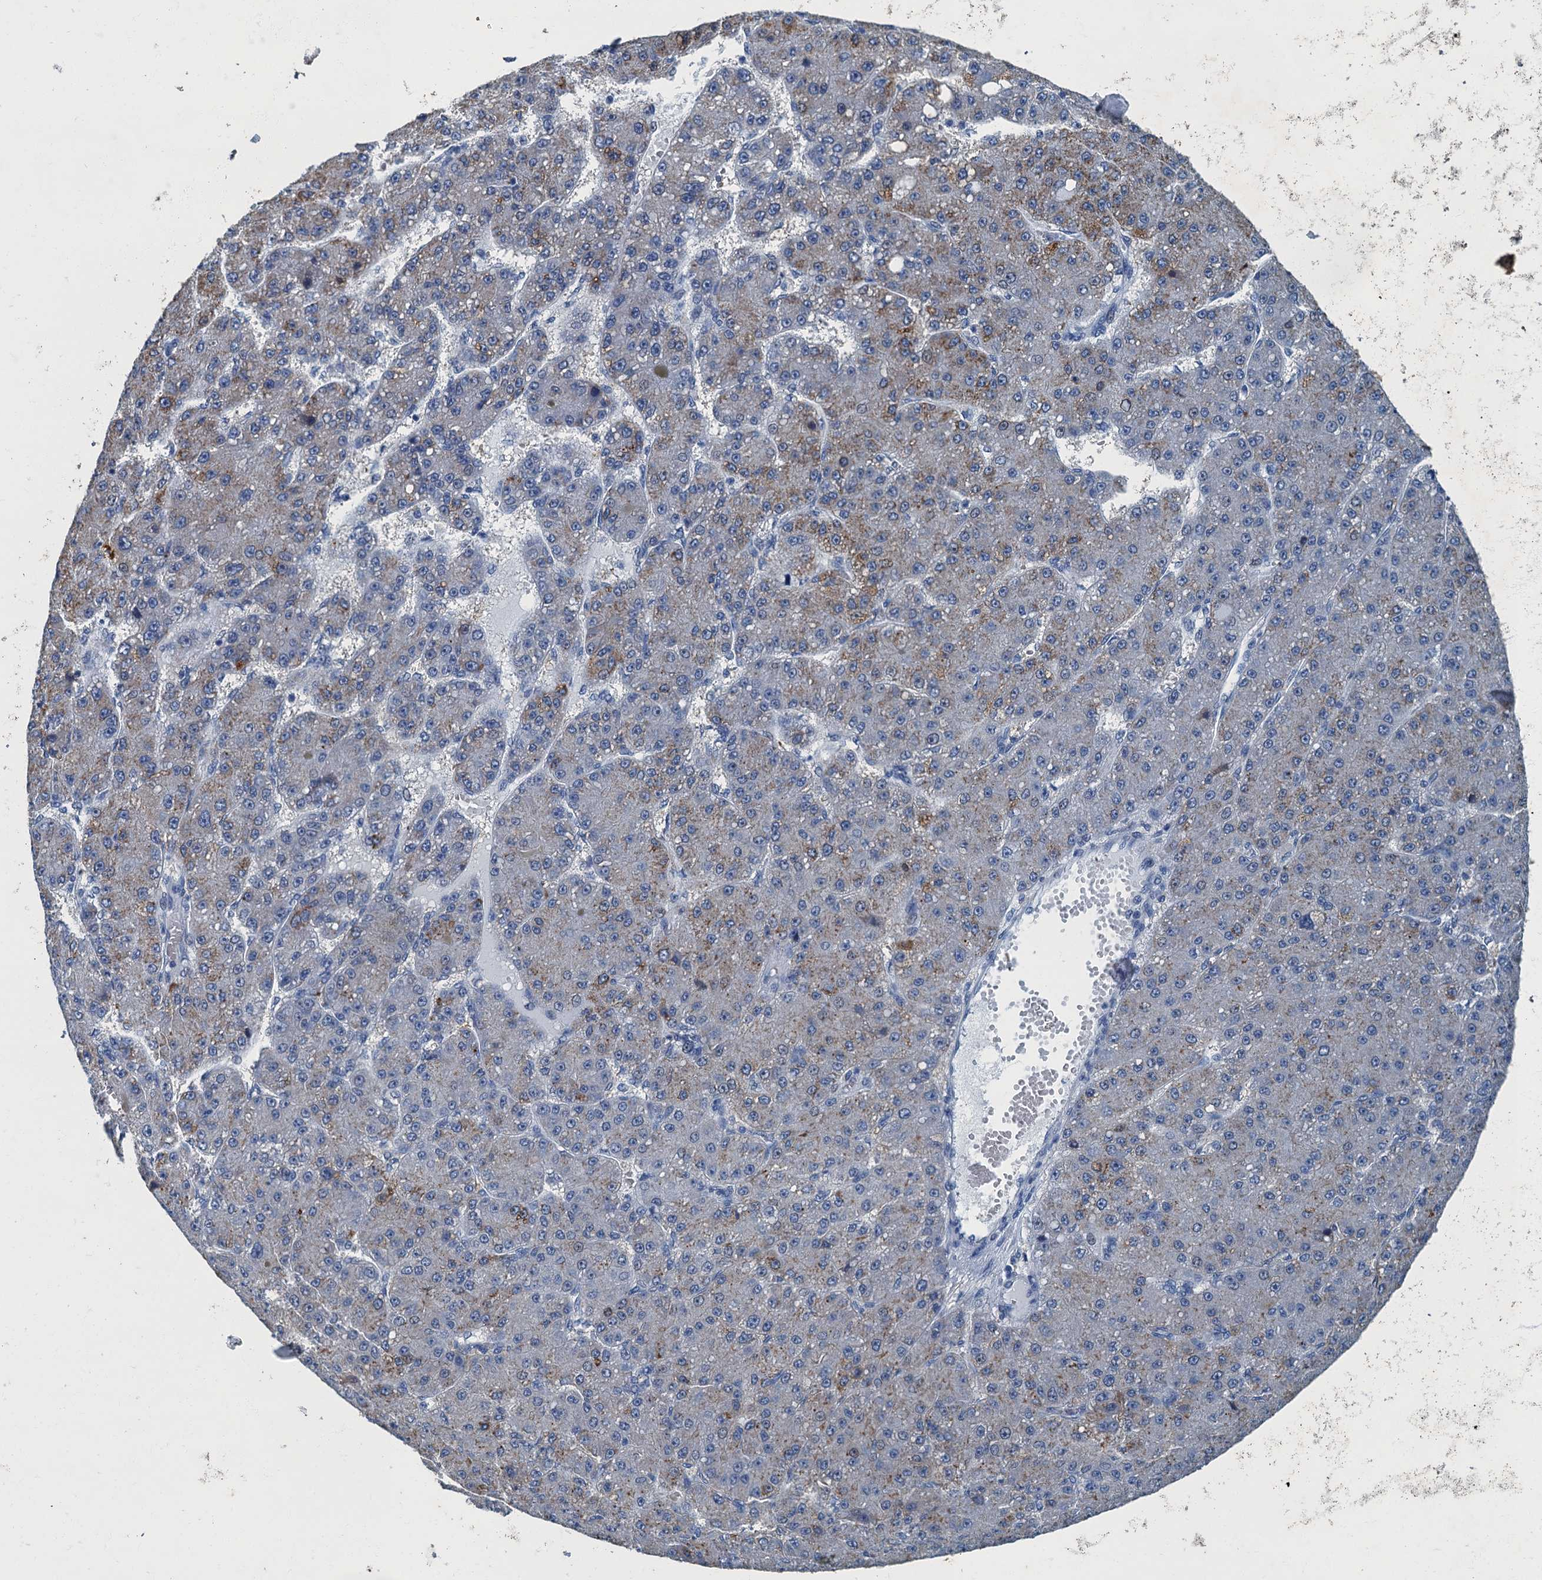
{"staining": {"intensity": "weak", "quantity": "<25%", "location": "cytoplasmic/membranous"}, "tissue": "liver cancer", "cell_type": "Tumor cells", "image_type": "cancer", "snomed": [{"axis": "morphology", "description": "Carcinoma, Hepatocellular, NOS"}, {"axis": "topography", "description": "Liver"}], "caption": "Tumor cells show no significant expression in liver cancer (hepatocellular carcinoma).", "gene": "GADL1", "patient": {"sex": "male", "age": 67}}